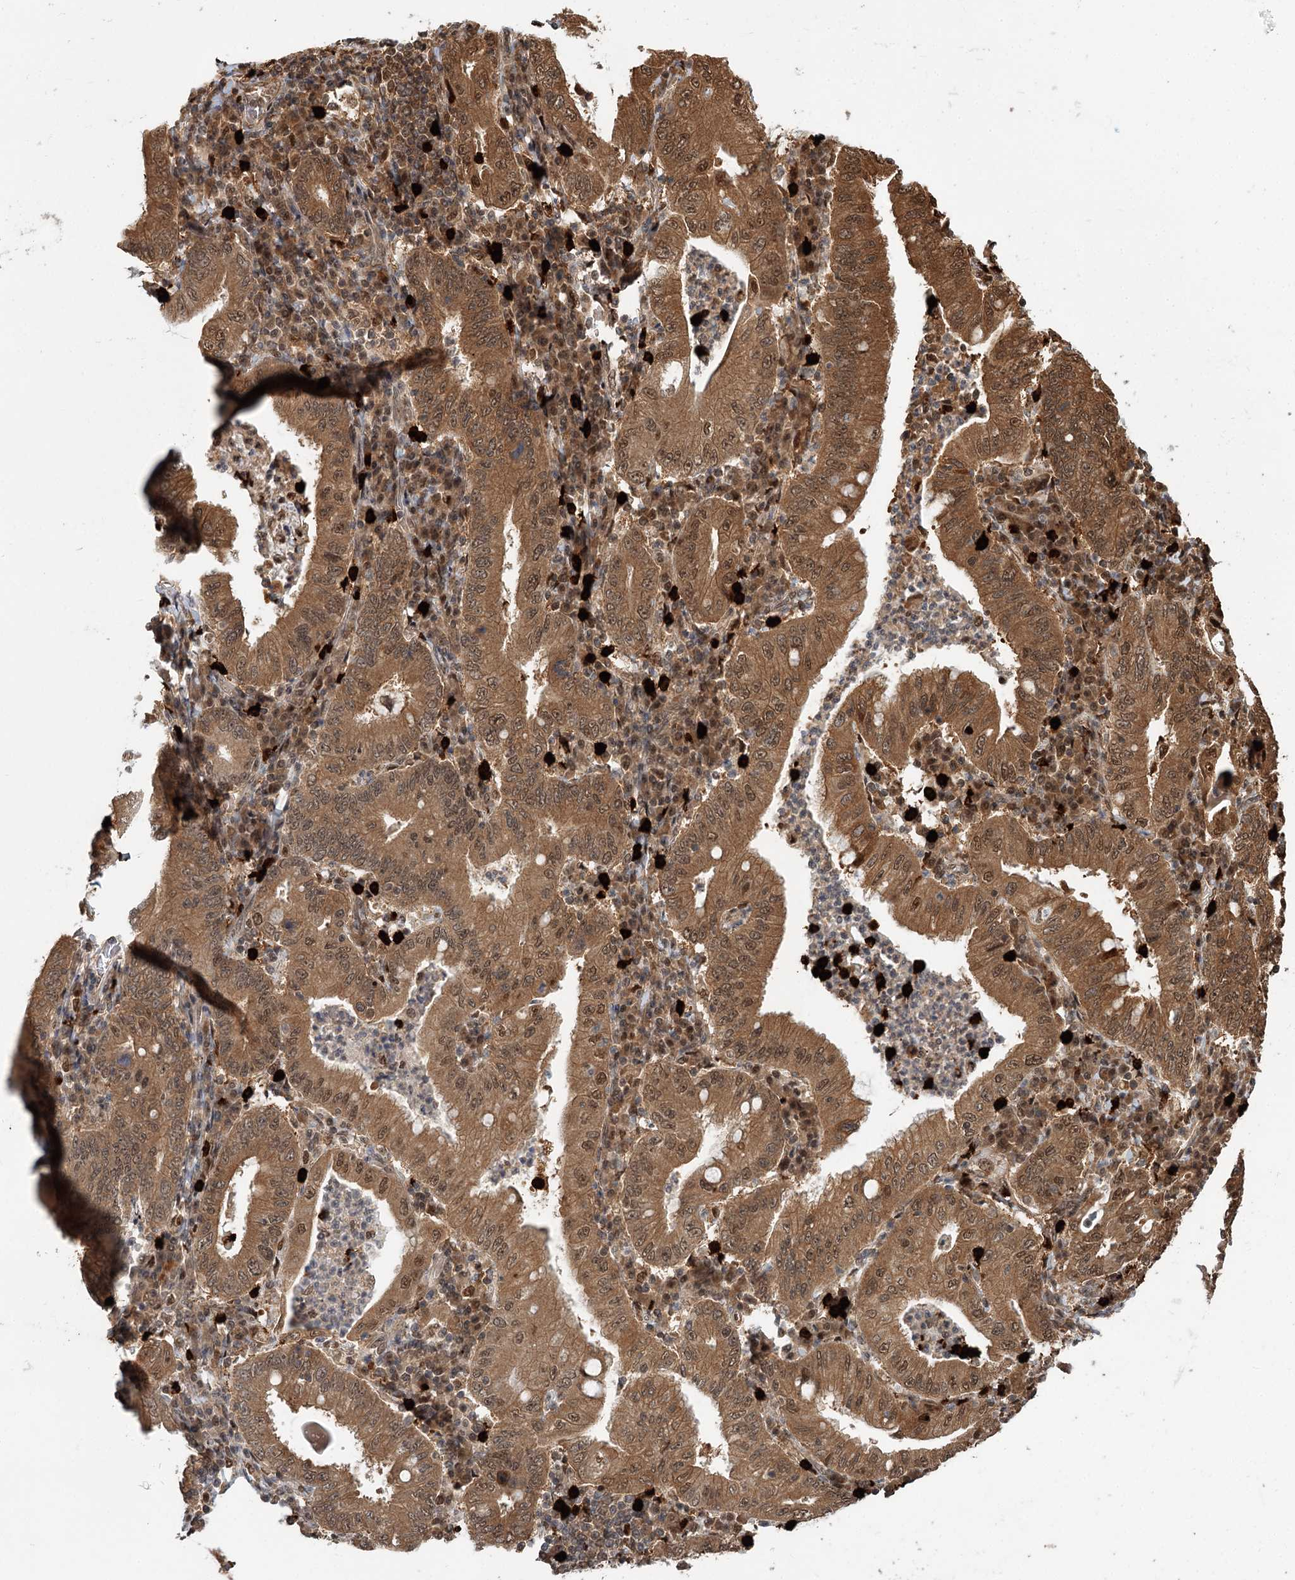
{"staining": {"intensity": "moderate", "quantity": ">75%", "location": "cytoplasmic/membranous,nuclear"}, "tissue": "stomach cancer", "cell_type": "Tumor cells", "image_type": "cancer", "snomed": [{"axis": "morphology", "description": "Normal tissue, NOS"}, {"axis": "morphology", "description": "Adenocarcinoma, NOS"}, {"axis": "topography", "description": "Esophagus"}, {"axis": "topography", "description": "Stomach, upper"}, {"axis": "topography", "description": "Peripheral nerve tissue"}], "caption": "IHC image of neoplastic tissue: human stomach cancer (adenocarcinoma) stained using immunohistochemistry (IHC) exhibits medium levels of moderate protein expression localized specifically in the cytoplasmic/membranous and nuclear of tumor cells, appearing as a cytoplasmic/membranous and nuclear brown color.", "gene": "N6AMT1", "patient": {"sex": "male", "age": 62}}